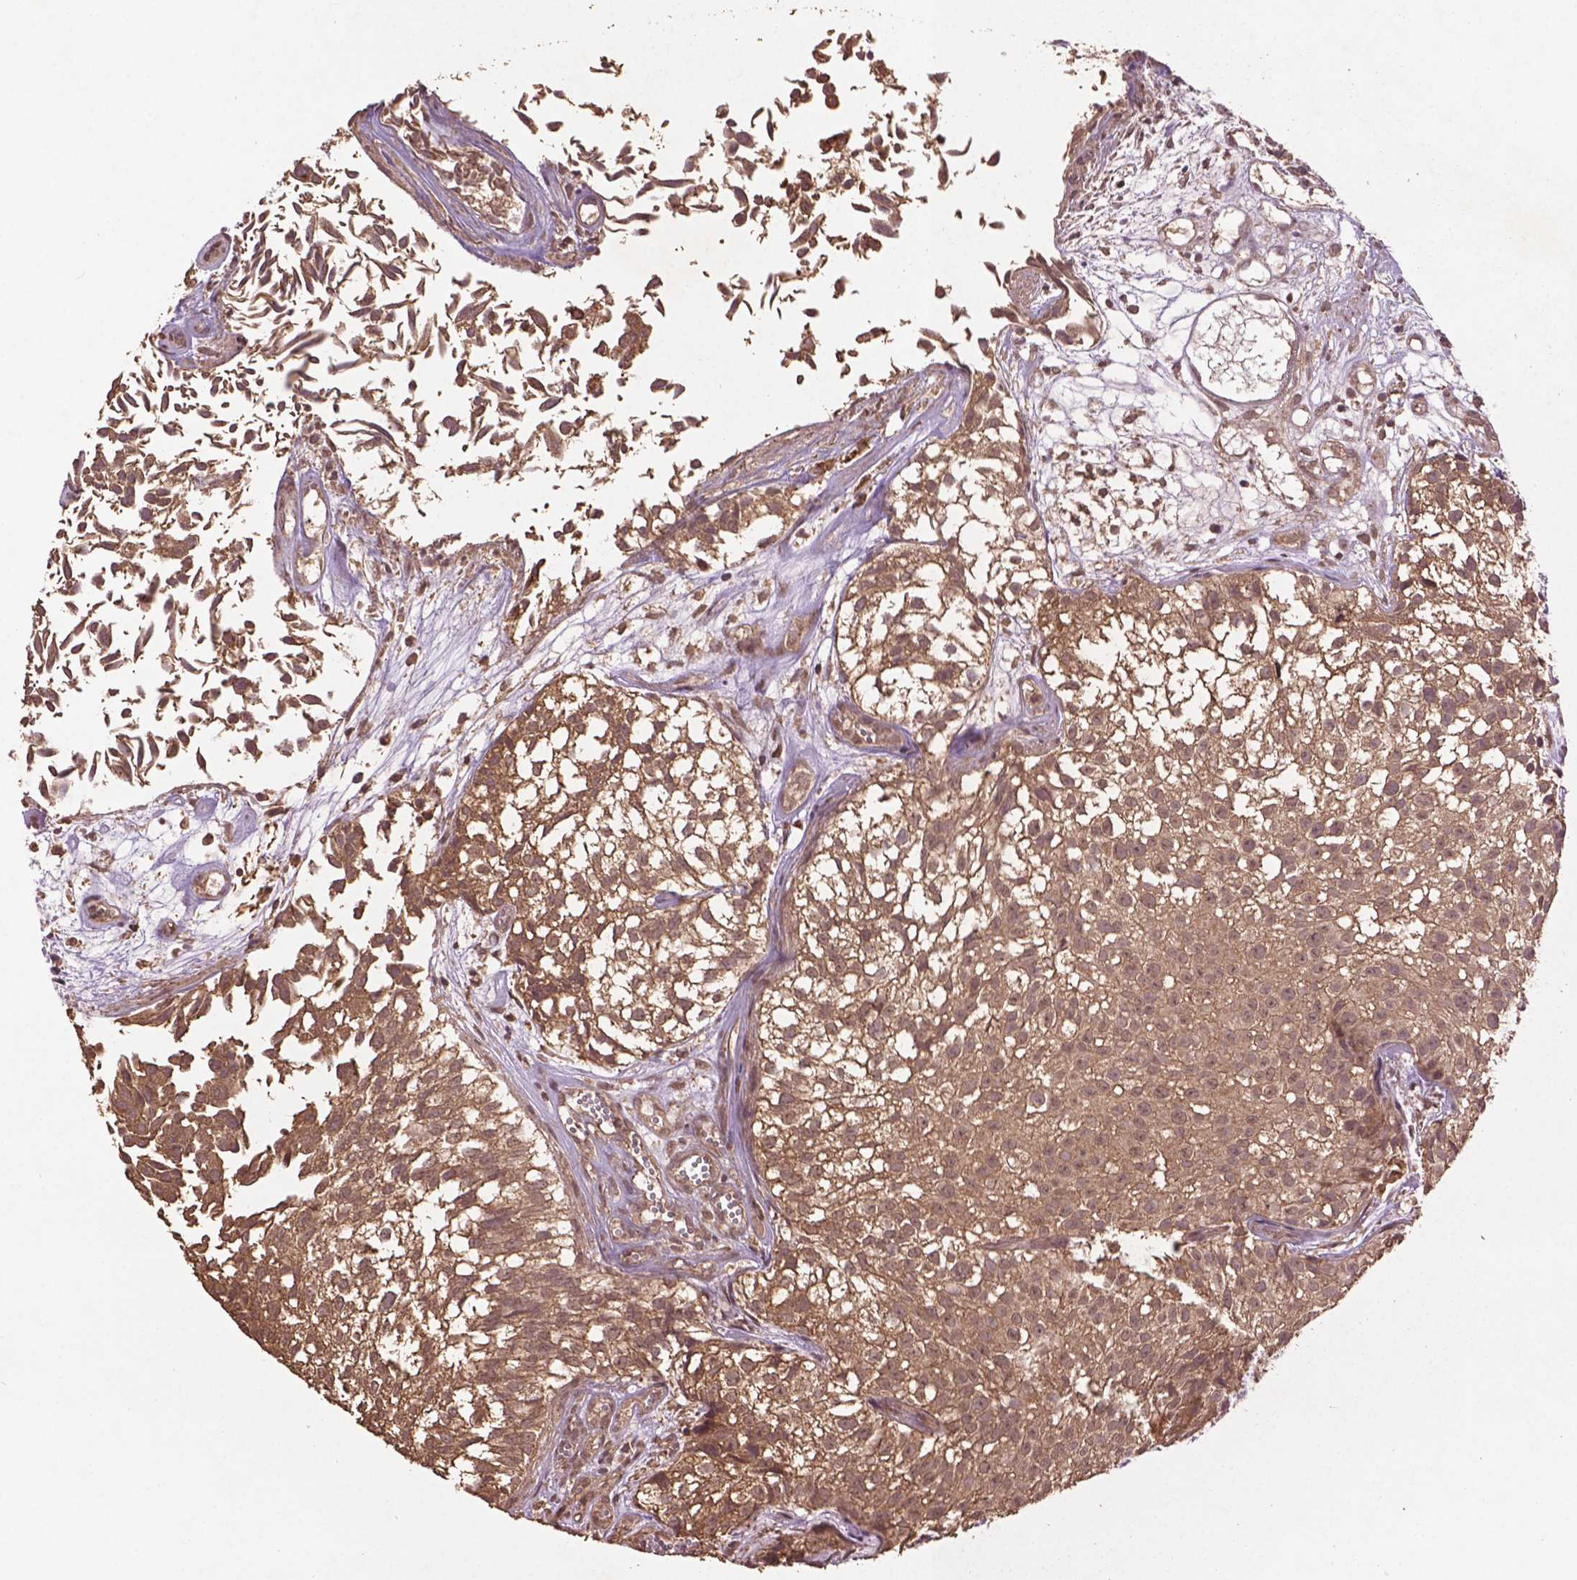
{"staining": {"intensity": "weak", "quantity": ">75%", "location": "cytoplasmic/membranous"}, "tissue": "urothelial cancer", "cell_type": "Tumor cells", "image_type": "cancer", "snomed": [{"axis": "morphology", "description": "Urothelial carcinoma, Low grade"}, {"axis": "topography", "description": "Urinary bladder"}], "caption": "Immunohistochemistry (DAB) staining of human urothelial cancer demonstrates weak cytoplasmic/membranous protein staining in about >75% of tumor cells.", "gene": "BABAM1", "patient": {"sex": "male", "age": 70}}